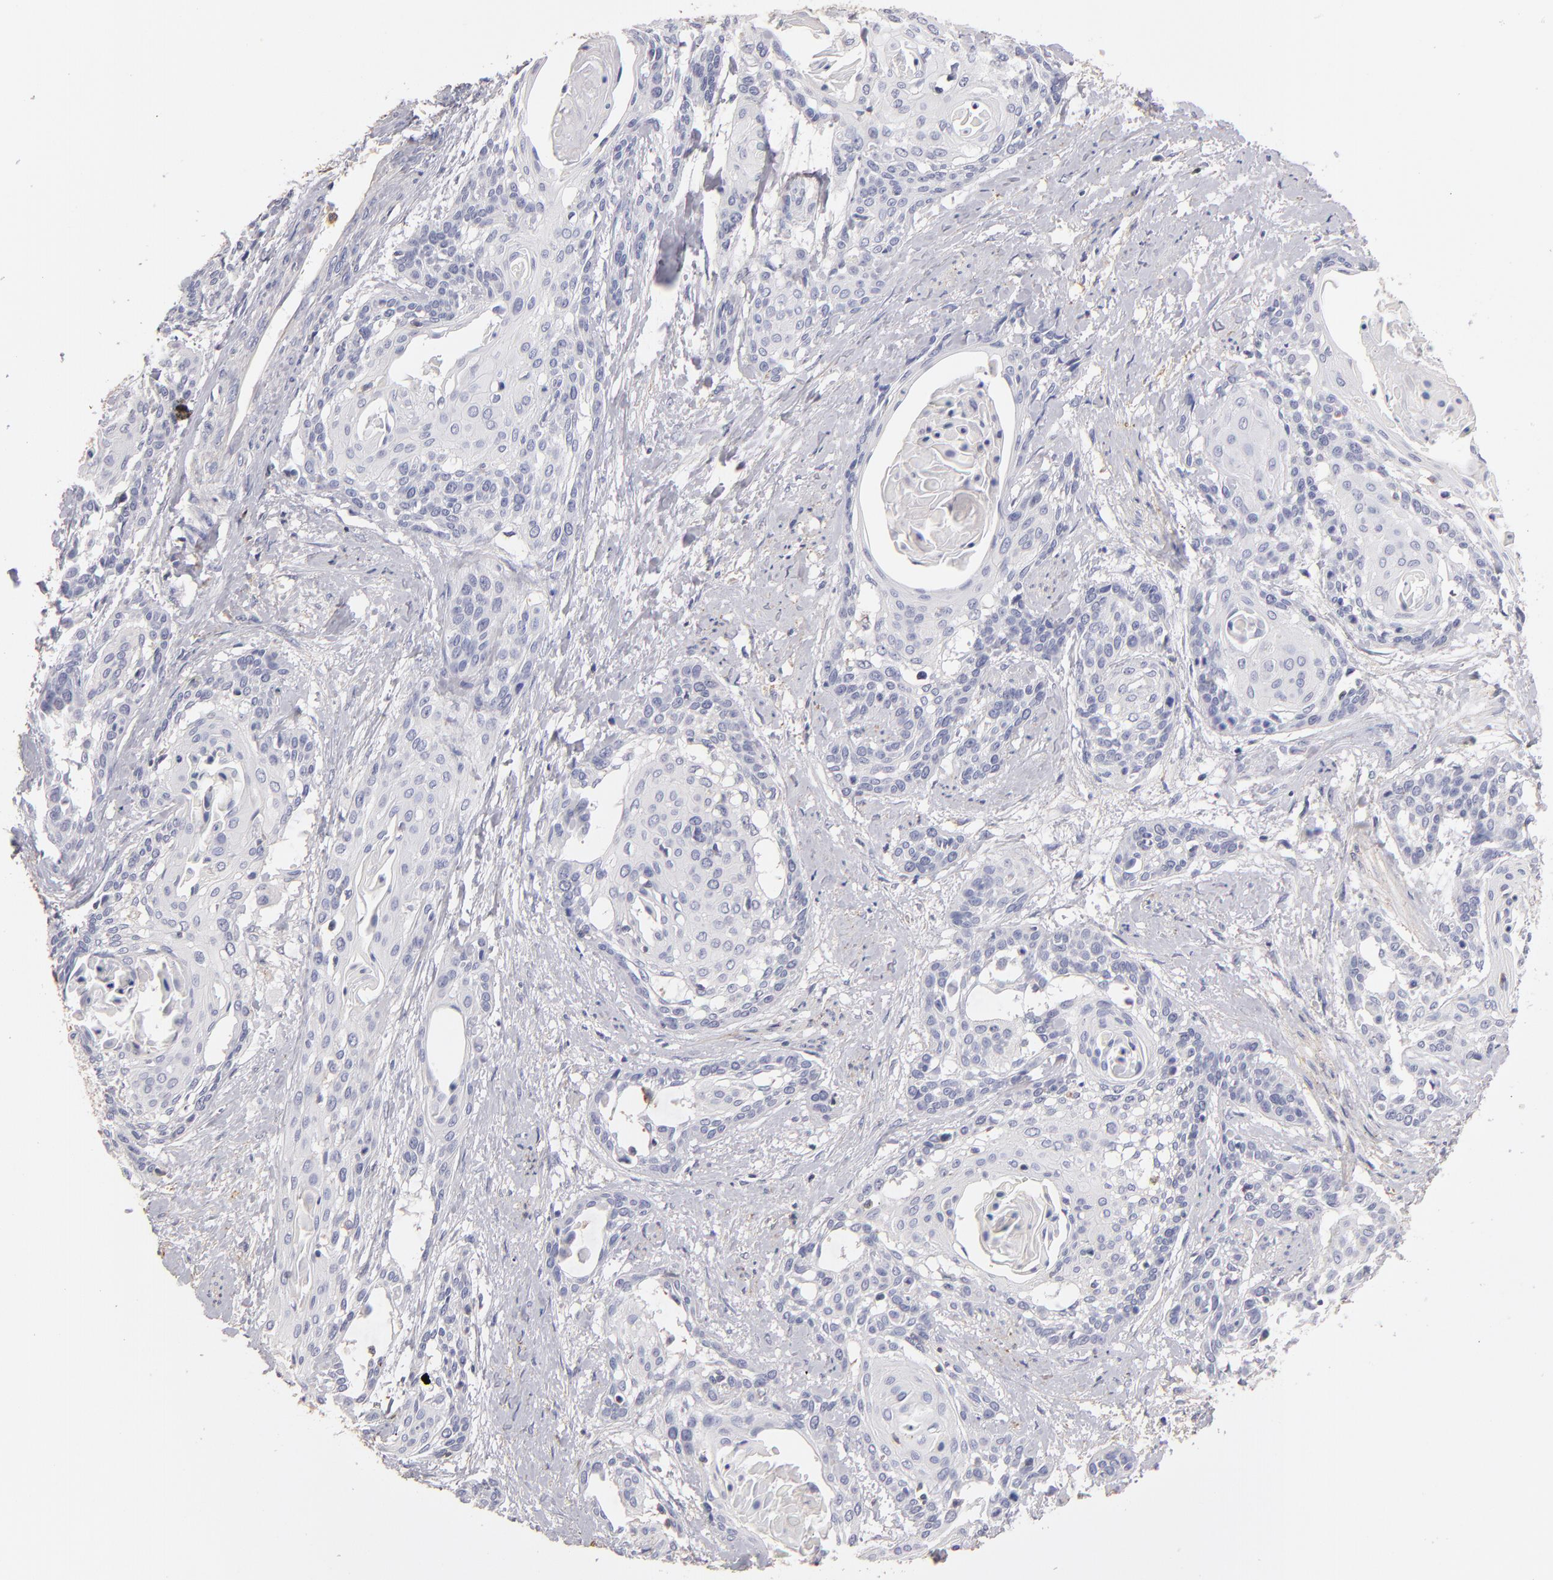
{"staining": {"intensity": "negative", "quantity": "none", "location": "none"}, "tissue": "cervical cancer", "cell_type": "Tumor cells", "image_type": "cancer", "snomed": [{"axis": "morphology", "description": "Squamous cell carcinoma, NOS"}, {"axis": "topography", "description": "Cervix"}], "caption": "Immunohistochemical staining of human squamous cell carcinoma (cervical) demonstrates no significant expression in tumor cells.", "gene": "ABCB1", "patient": {"sex": "female", "age": 57}}